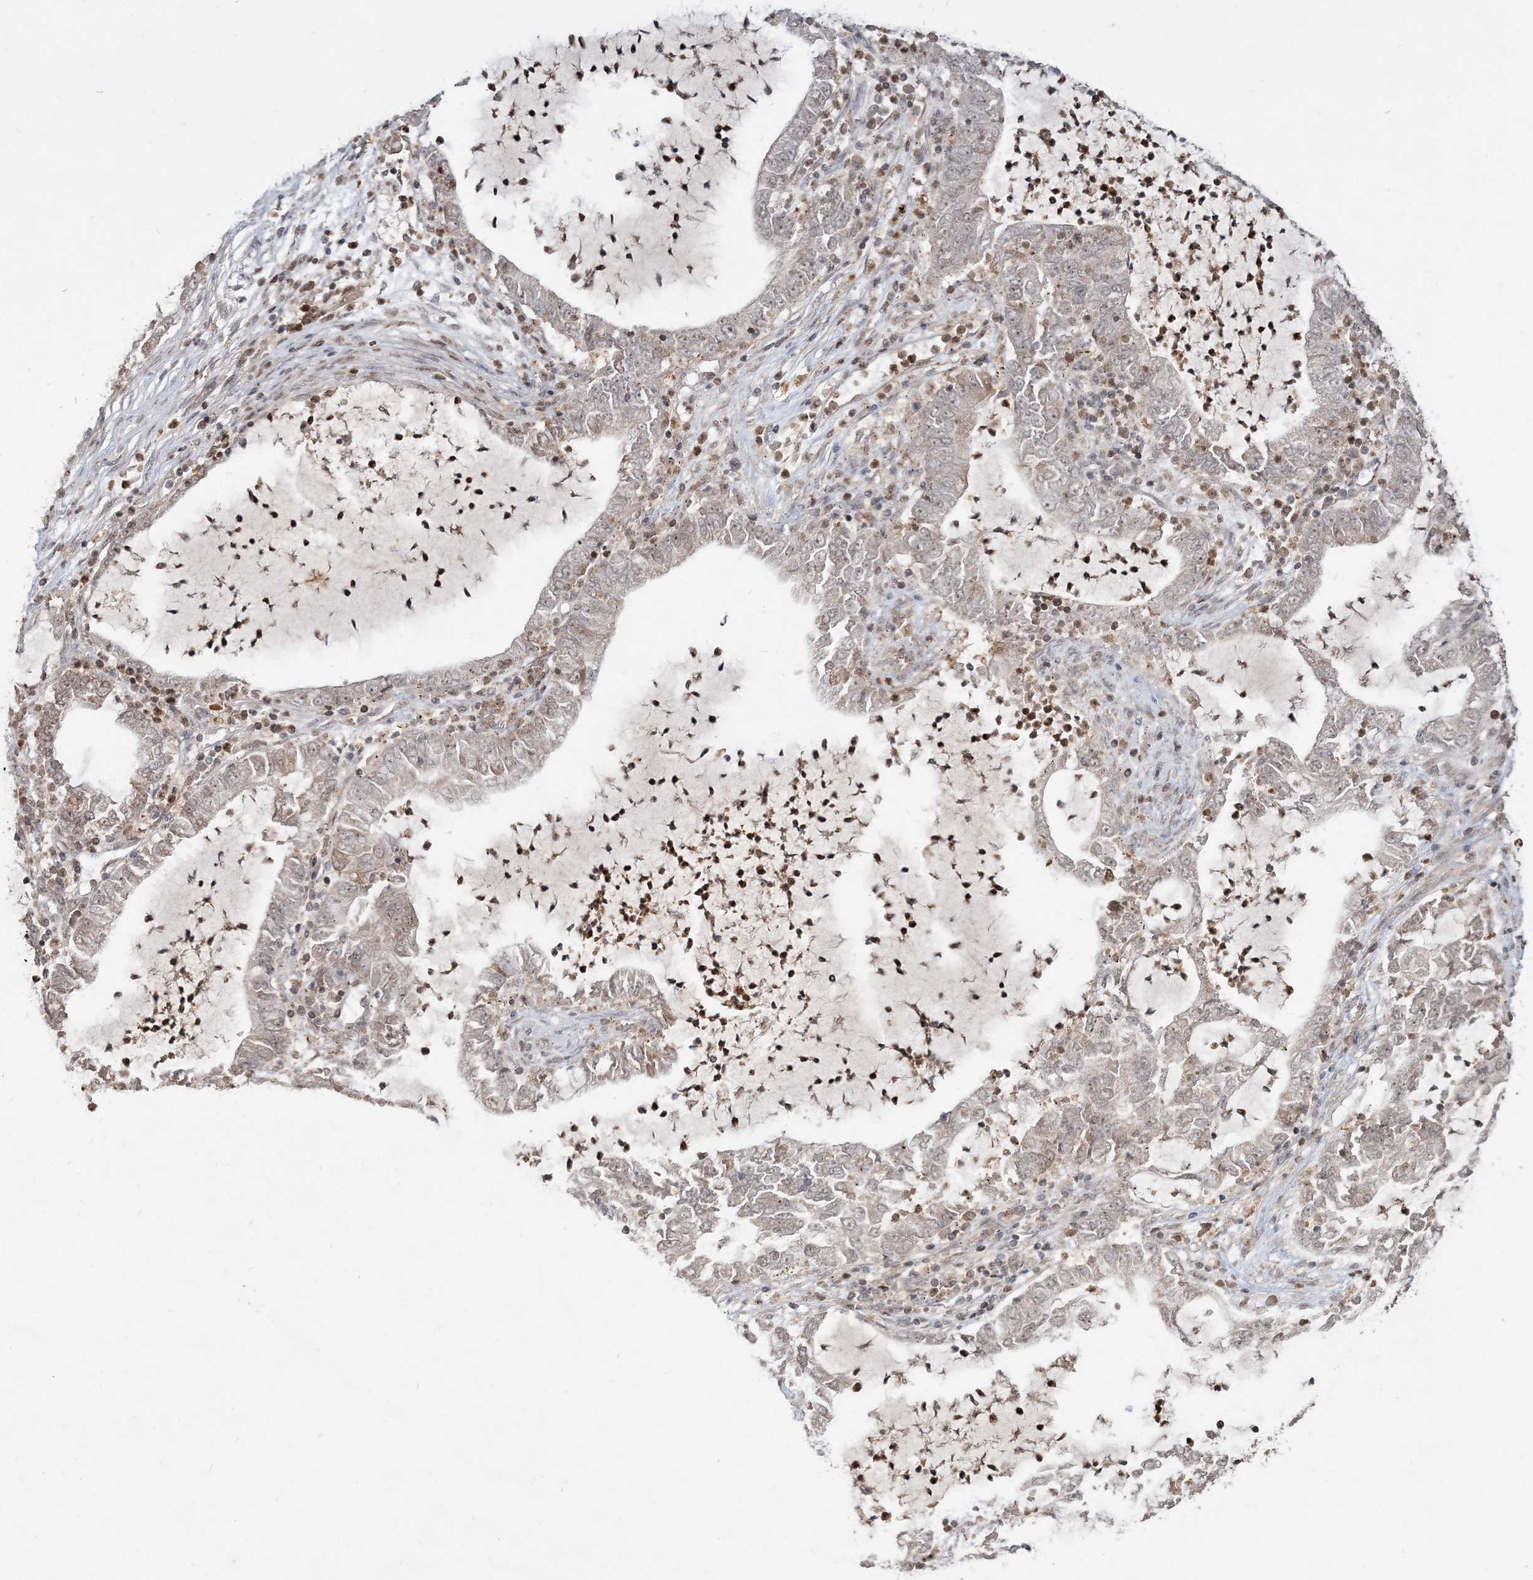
{"staining": {"intensity": "weak", "quantity": "25%-75%", "location": "cytoplasmic/membranous"}, "tissue": "lung cancer", "cell_type": "Tumor cells", "image_type": "cancer", "snomed": [{"axis": "morphology", "description": "Adenocarcinoma, NOS"}, {"axis": "topography", "description": "Lung"}], "caption": "Immunohistochemistry image of human lung cancer (adenocarcinoma) stained for a protein (brown), which shows low levels of weak cytoplasmic/membranous staining in approximately 25%-75% of tumor cells.", "gene": "CAB39", "patient": {"sex": "female", "age": 51}}